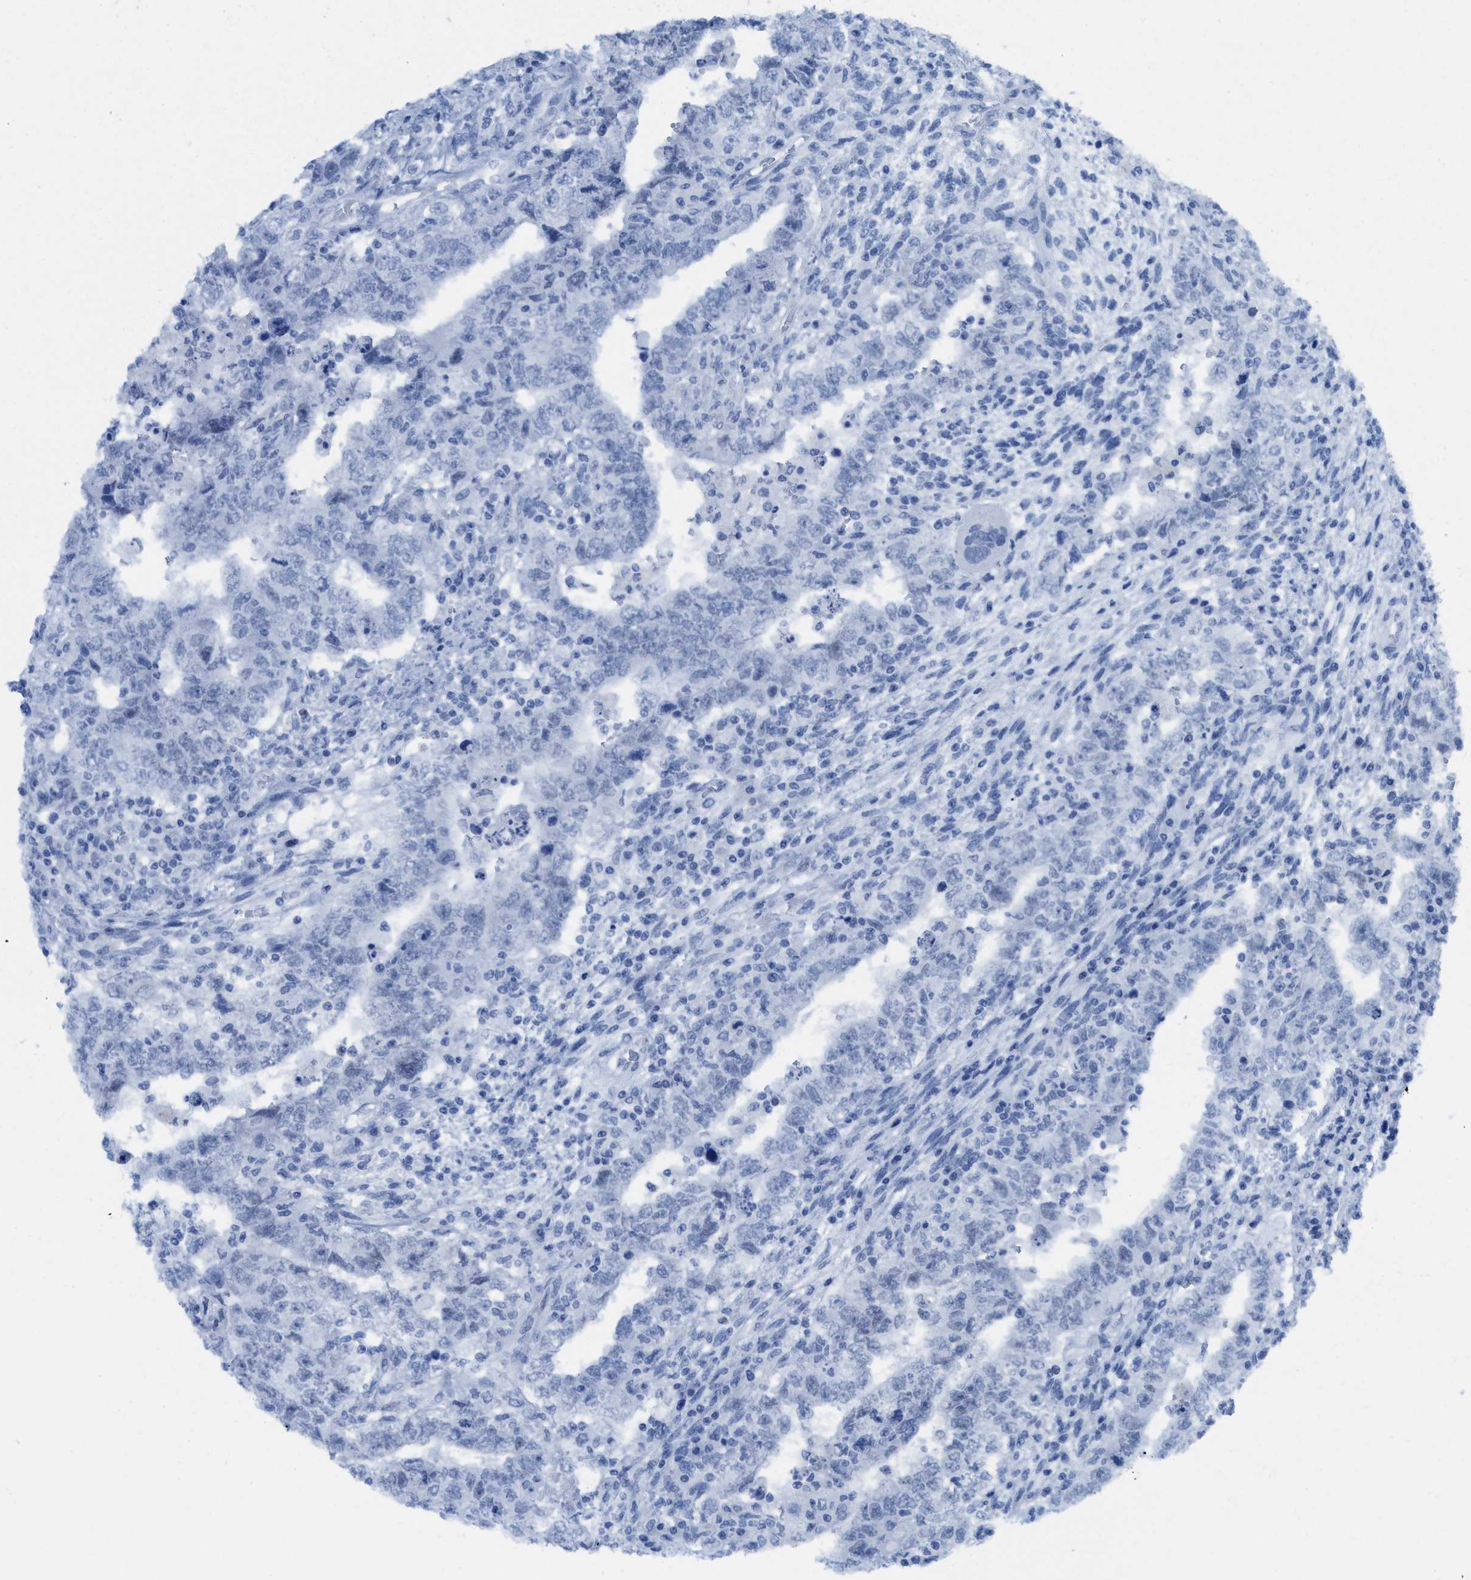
{"staining": {"intensity": "negative", "quantity": "none", "location": "none"}, "tissue": "testis cancer", "cell_type": "Tumor cells", "image_type": "cancer", "snomed": [{"axis": "morphology", "description": "Carcinoma, Embryonal, NOS"}, {"axis": "topography", "description": "Testis"}], "caption": "This is an IHC image of human testis cancer (embryonal carcinoma). There is no expression in tumor cells.", "gene": "WDR4", "patient": {"sex": "male", "age": 26}}